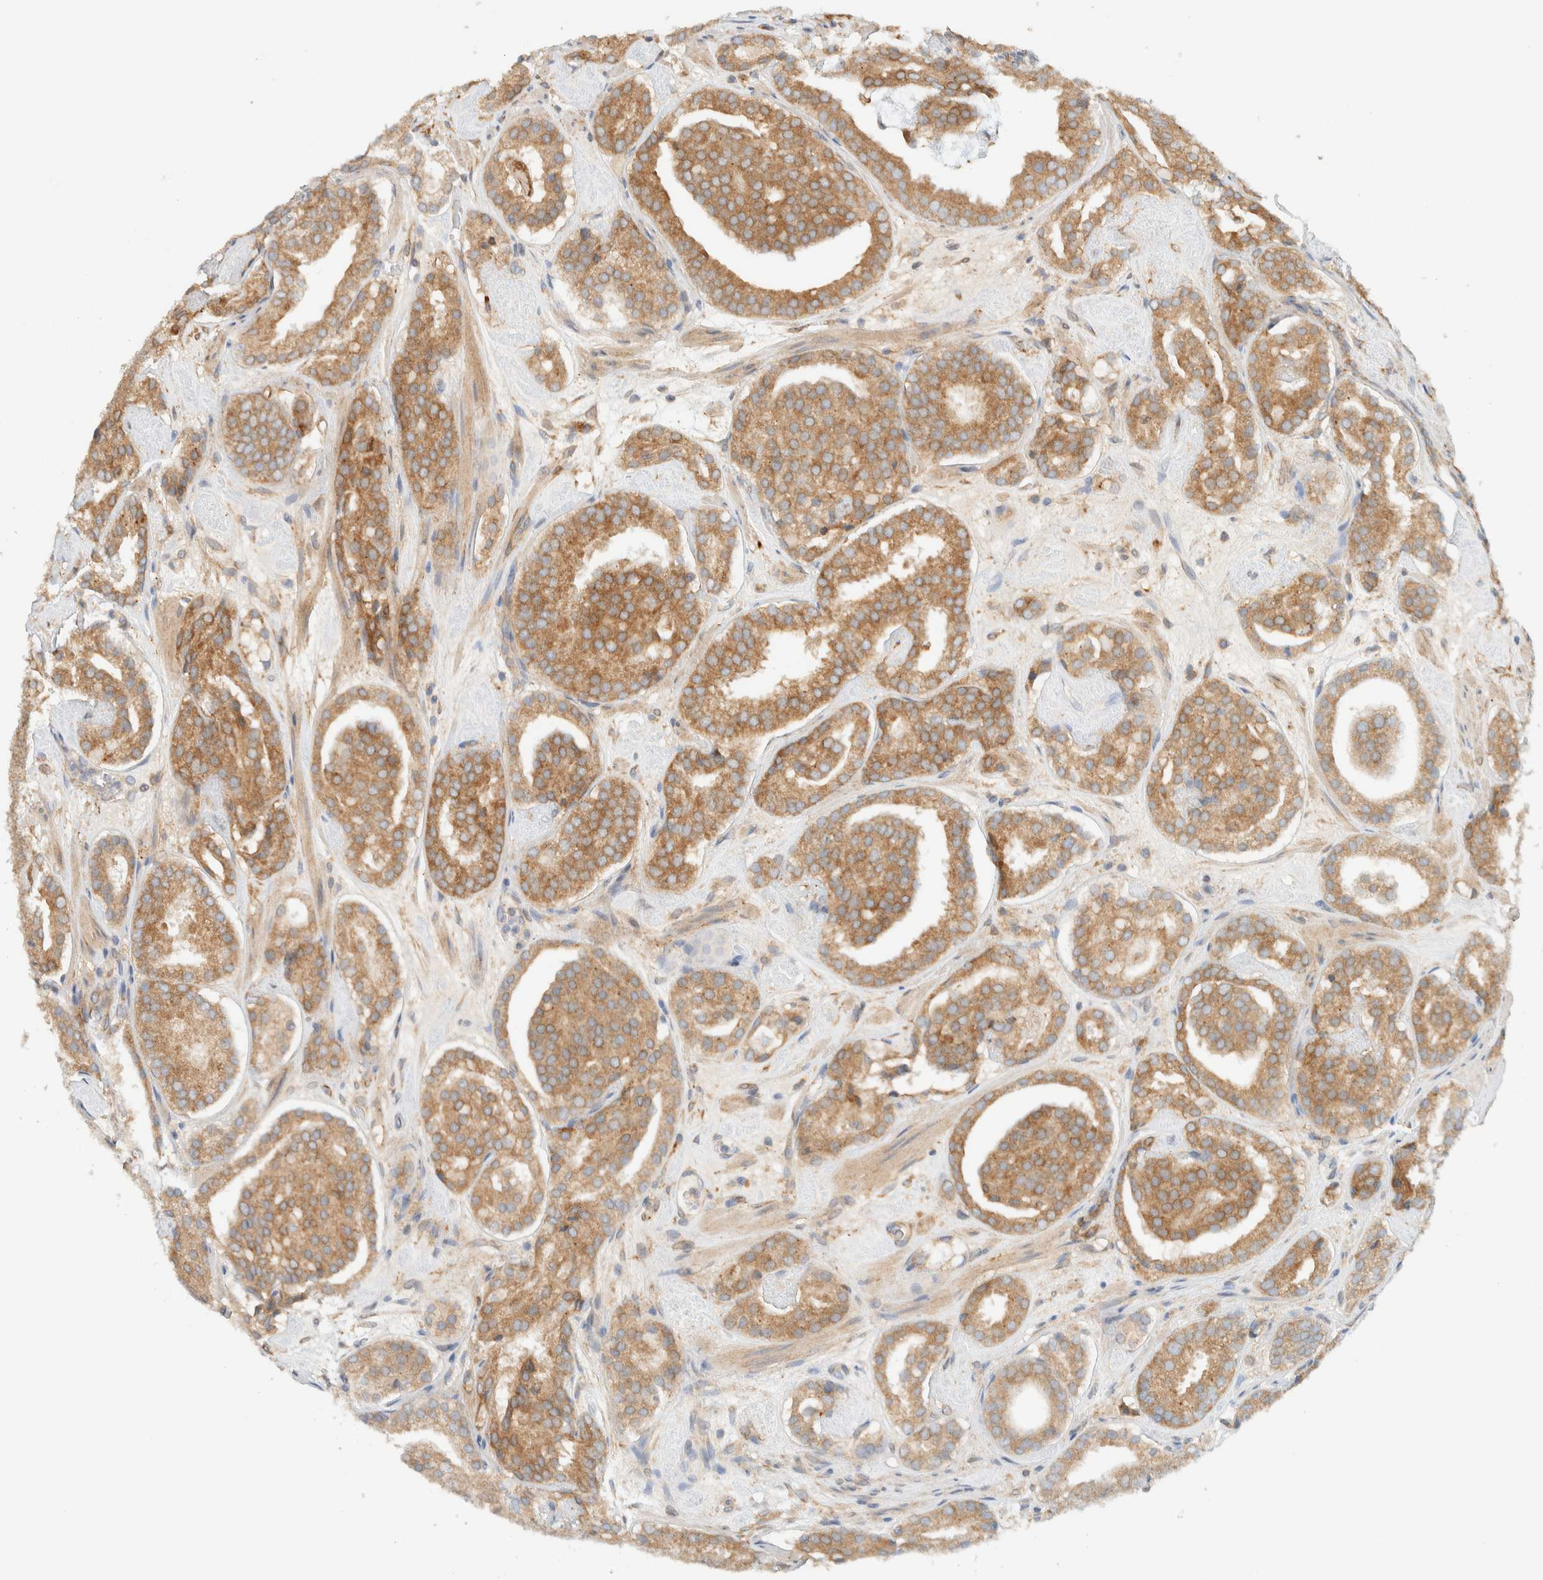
{"staining": {"intensity": "moderate", "quantity": ">75%", "location": "cytoplasmic/membranous"}, "tissue": "prostate cancer", "cell_type": "Tumor cells", "image_type": "cancer", "snomed": [{"axis": "morphology", "description": "Adenocarcinoma, Low grade"}, {"axis": "topography", "description": "Prostate"}], "caption": "Human adenocarcinoma (low-grade) (prostate) stained with a brown dye demonstrates moderate cytoplasmic/membranous positive positivity in about >75% of tumor cells.", "gene": "NT5C", "patient": {"sex": "male", "age": 69}}